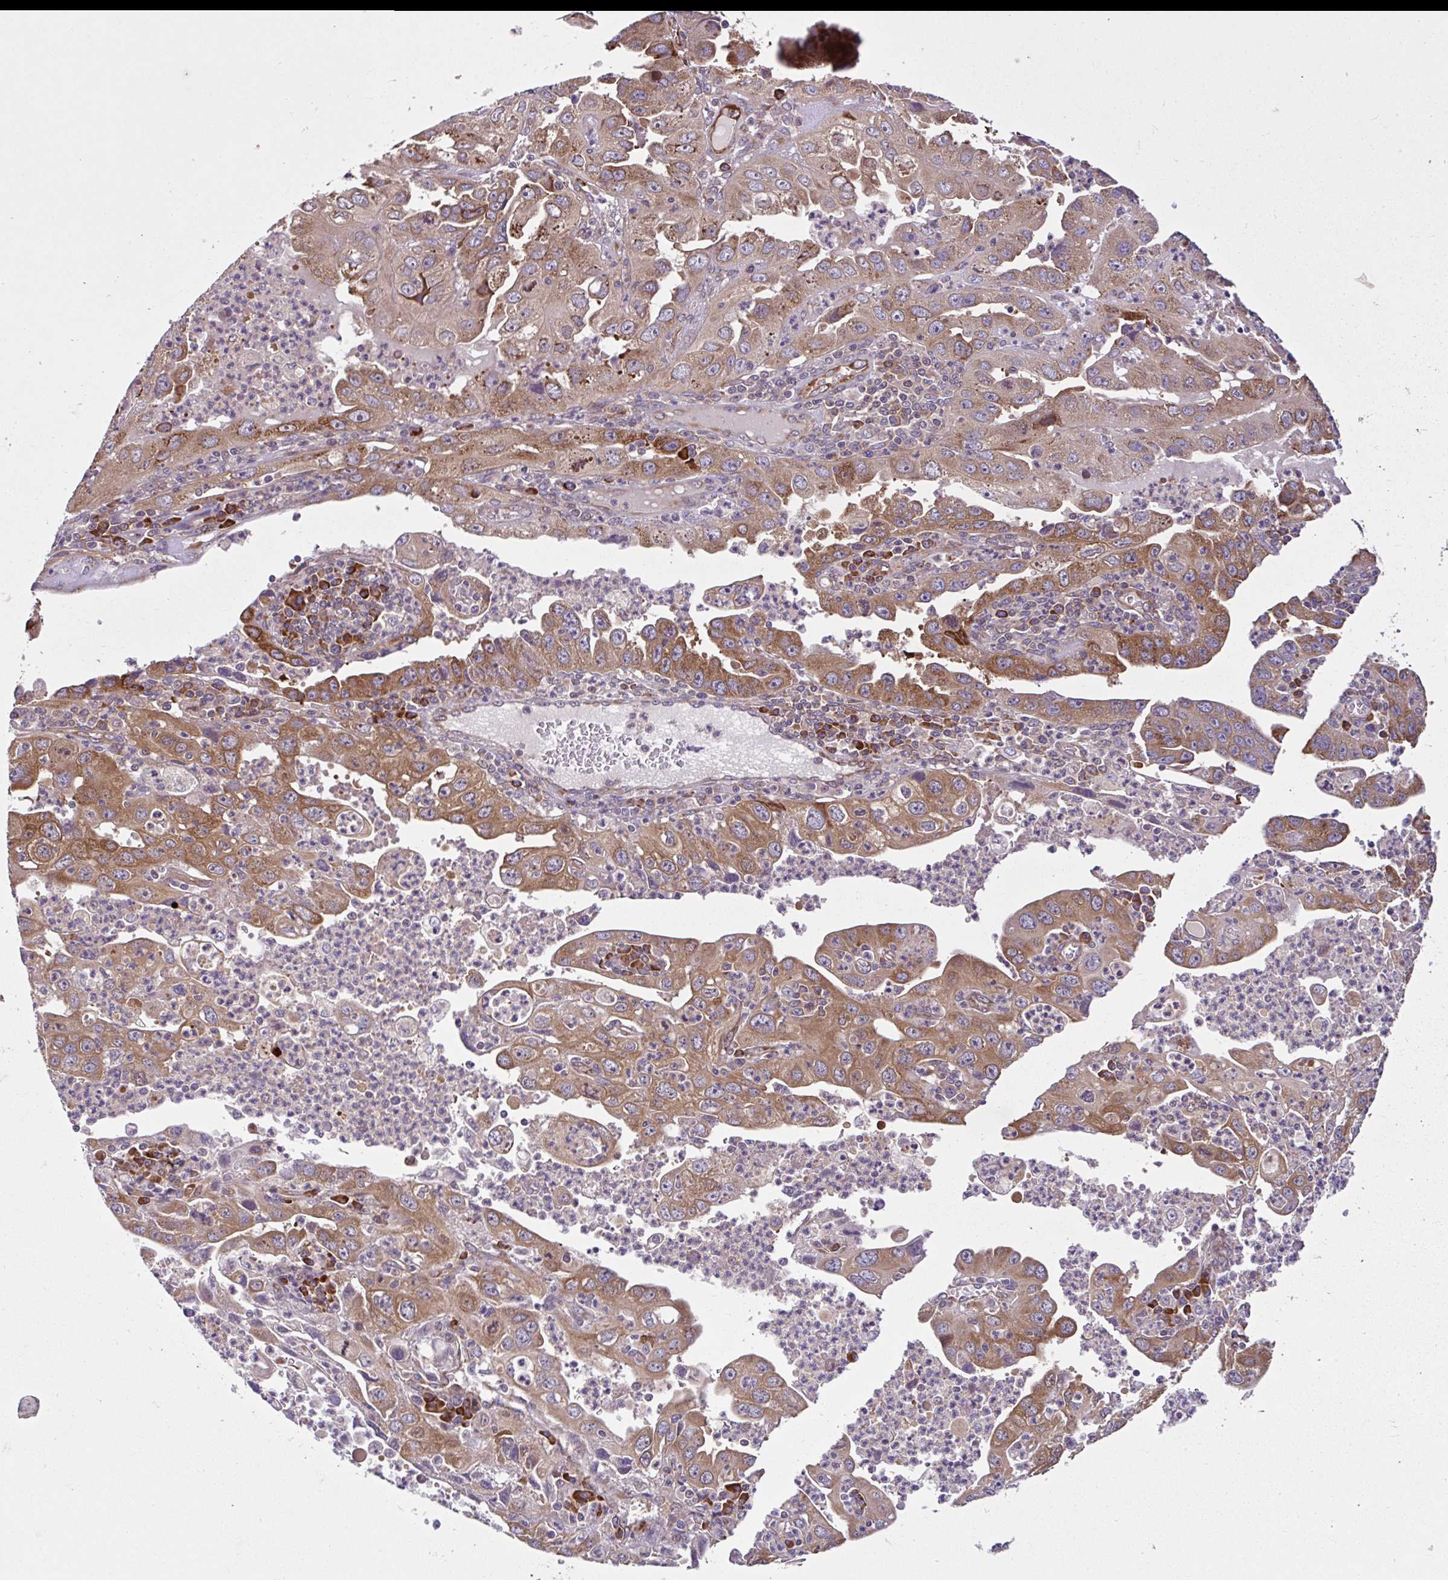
{"staining": {"intensity": "moderate", "quantity": "25%-75%", "location": "cytoplasmic/membranous"}, "tissue": "endometrial cancer", "cell_type": "Tumor cells", "image_type": "cancer", "snomed": [{"axis": "morphology", "description": "Adenocarcinoma, NOS"}, {"axis": "topography", "description": "Uterus"}], "caption": "Moderate cytoplasmic/membranous positivity is identified in about 25%-75% of tumor cells in endometrial cancer (adenocarcinoma).", "gene": "NTPCR", "patient": {"sex": "female", "age": 62}}